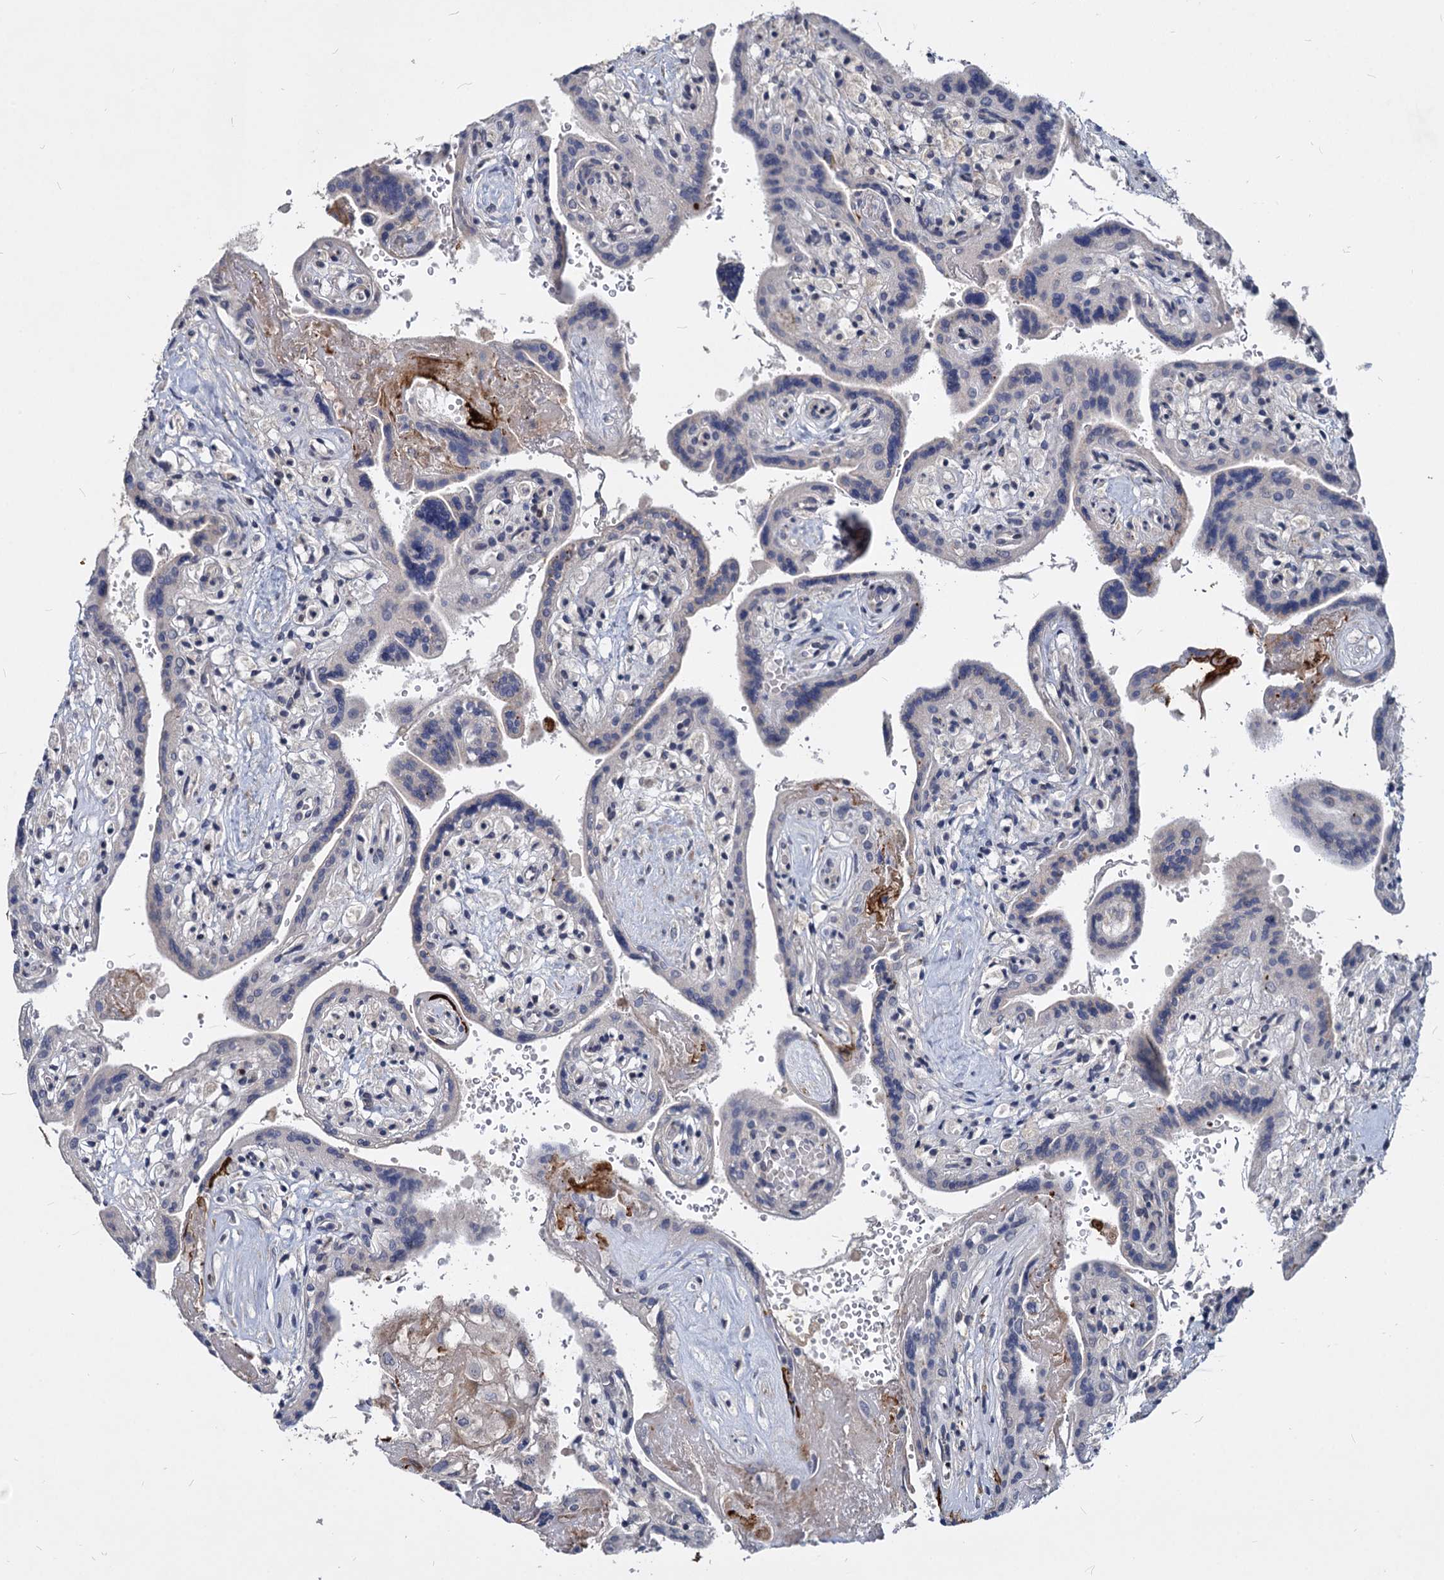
{"staining": {"intensity": "negative", "quantity": "none", "location": "none"}, "tissue": "placenta", "cell_type": "Trophoblastic cells", "image_type": "normal", "snomed": [{"axis": "morphology", "description": "Normal tissue, NOS"}, {"axis": "topography", "description": "Placenta"}], "caption": "Micrograph shows no significant protein positivity in trophoblastic cells of benign placenta. (DAB (3,3'-diaminobenzidine) IHC with hematoxylin counter stain).", "gene": "C11orf86", "patient": {"sex": "female", "age": 37}}